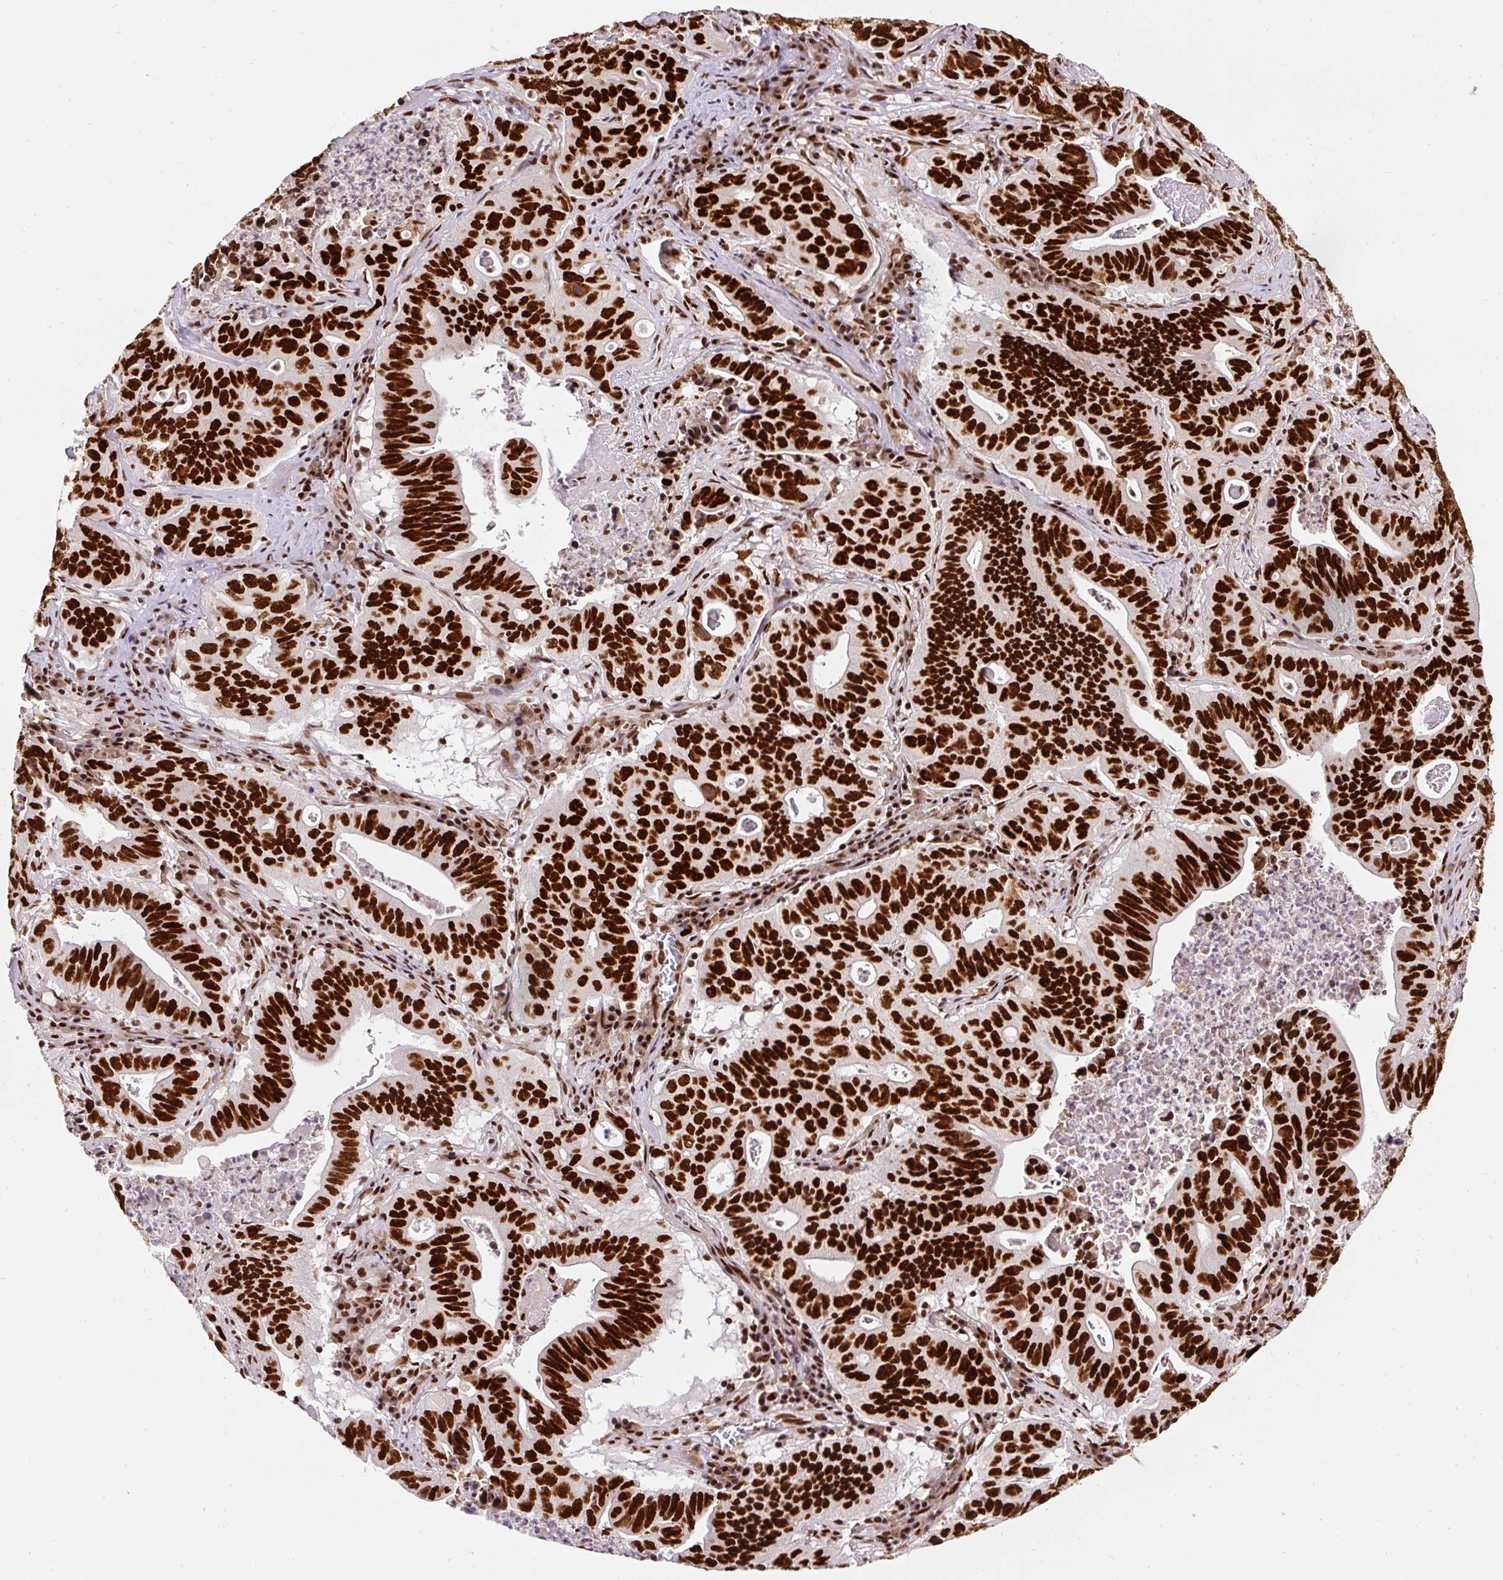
{"staining": {"intensity": "strong", "quantity": ">75%", "location": "nuclear"}, "tissue": "lung cancer", "cell_type": "Tumor cells", "image_type": "cancer", "snomed": [{"axis": "morphology", "description": "Adenocarcinoma, NOS"}, {"axis": "topography", "description": "Lung"}], "caption": "Lung cancer (adenocarcinoma) was stained to show a protein in brown. There is high levels of strong nuclear staining in approximately >75% of tumor cells.", "gene": "HNRNPC", "patient": {"sex": "female", "age": 60}}